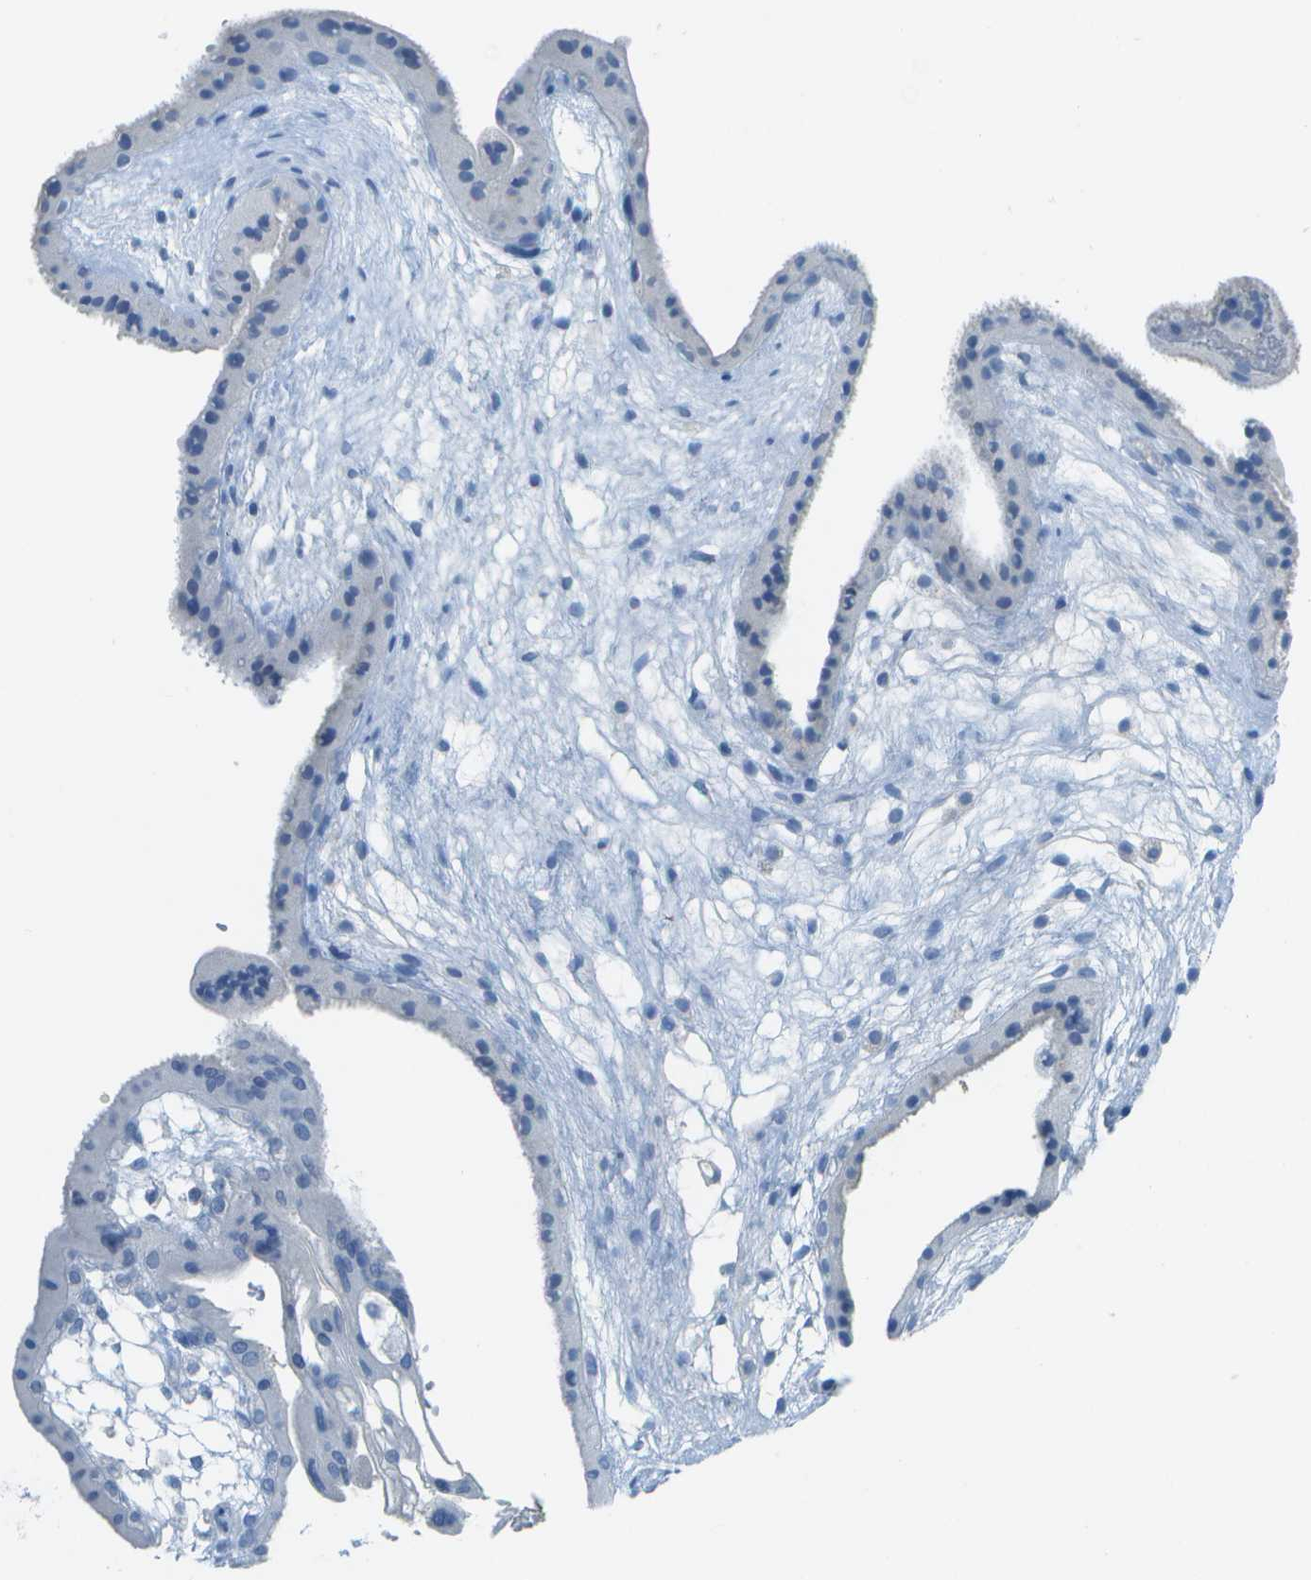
{"staining": {"intensity": "negative", "quantity": "none", "location": "none"}, "tissue": "fallopian tube", "cell_type": "Glandular cells", "image_type": "normal", "snomed": [{"axis": "morphology", "description": "Normal tissue, NOS"}, {"axis": "topography", "description": "Fallopian tube"}, {"axis": "topography", "description": "Placenta"}], "caption": "High power microscopy image of an immunohistochemistry (IHC) photomicrograph of benign fallopian tube, revealing no significant staining in glandular cells.", "gene": "C1S", "patient": {"sex": "female", "age": 34}}